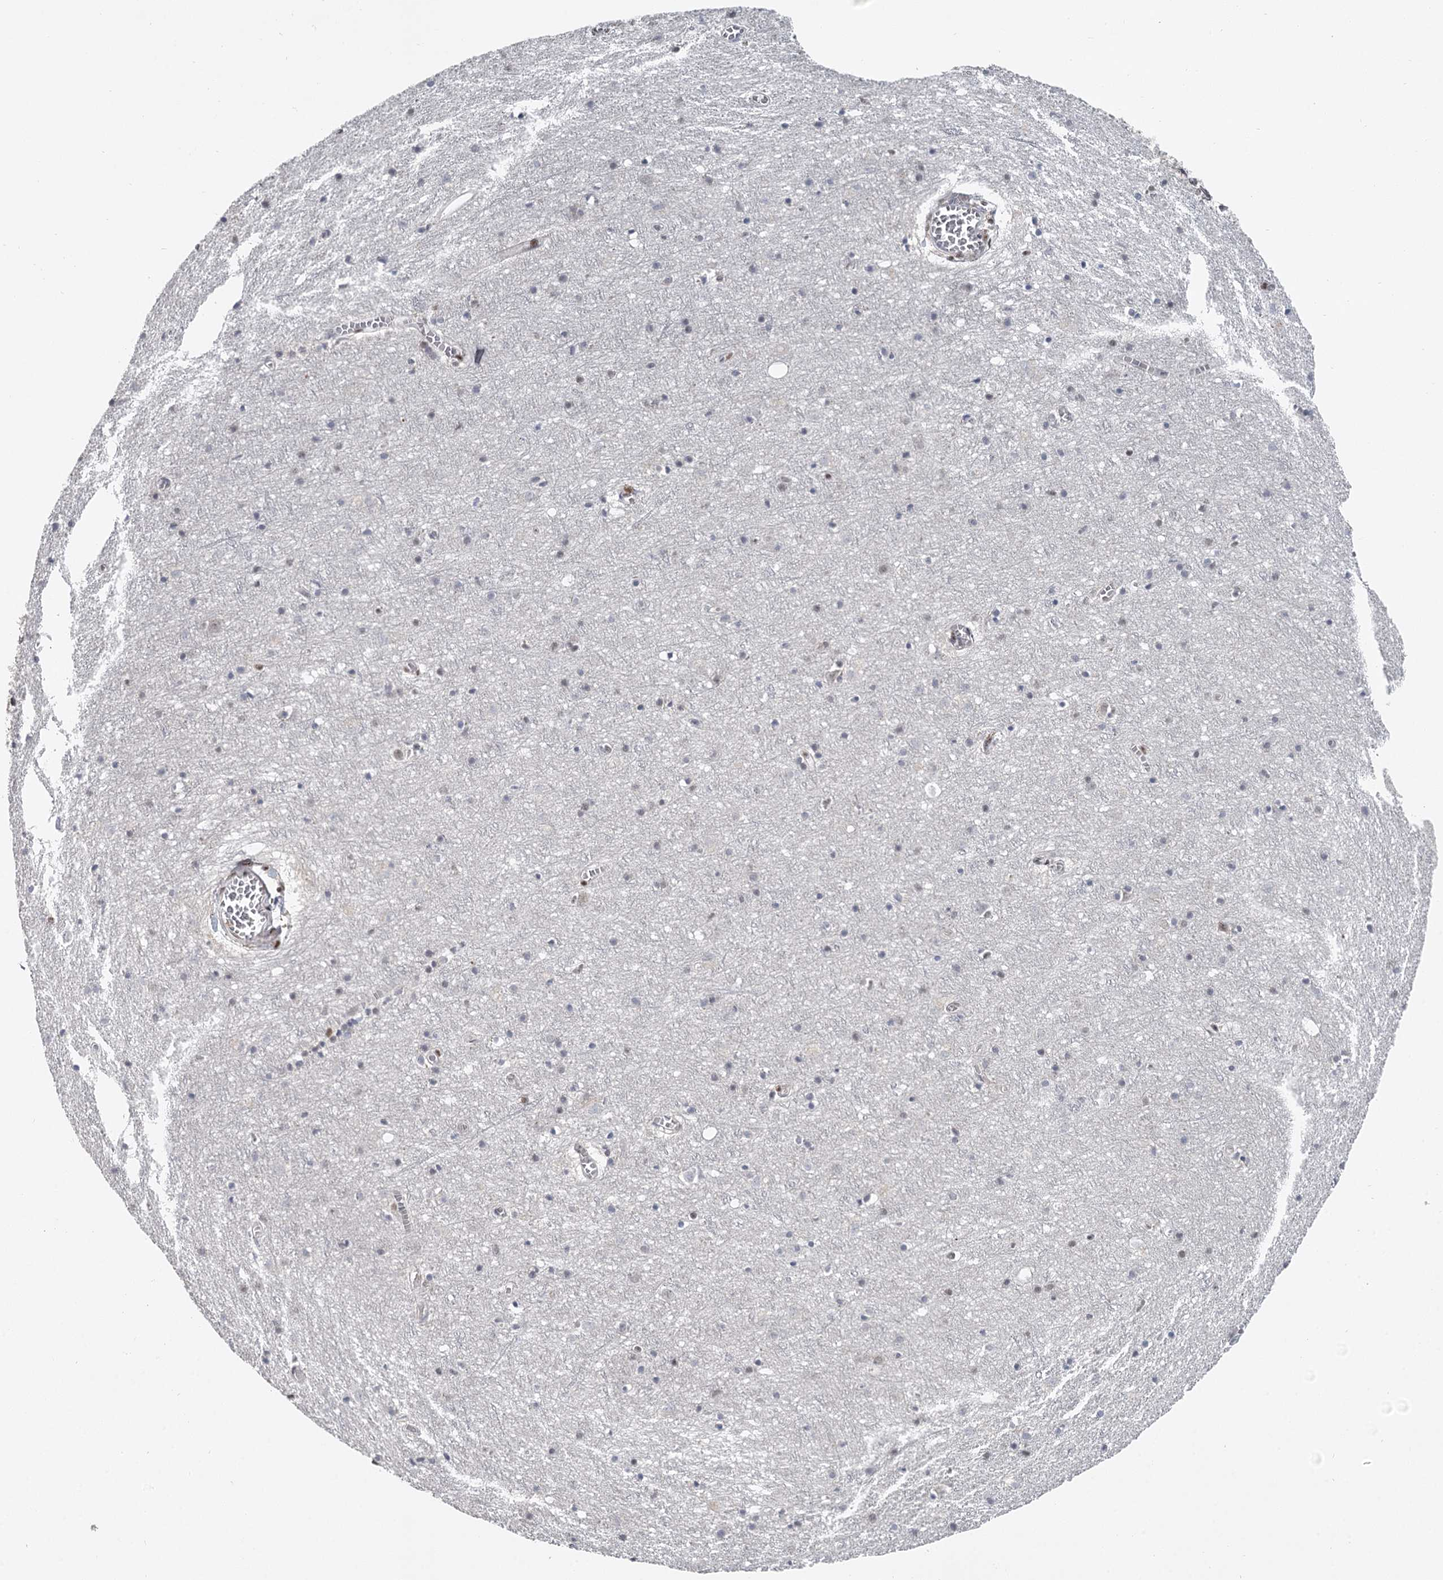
{"staining": {"intensity": "weak", "quantity": "25%-75%", "location": "nuclear"}, "tissue": "cerebral cortex", "cell_type": "Endothelial cells", "image_type": "normal", "snomed": [{"axis": "morphology", "description": "Normal tissue, NOS"}, {"axis": "topography", "description": "Cerebral cortex"}], "caption": "Human cerebral cortex stained with a brown dye reveals weak nuclear positive positivity in about 25%-75% of endothelial cells.", "gene": "FAM13C", "patient": {"sex": "female", "age": 64}}